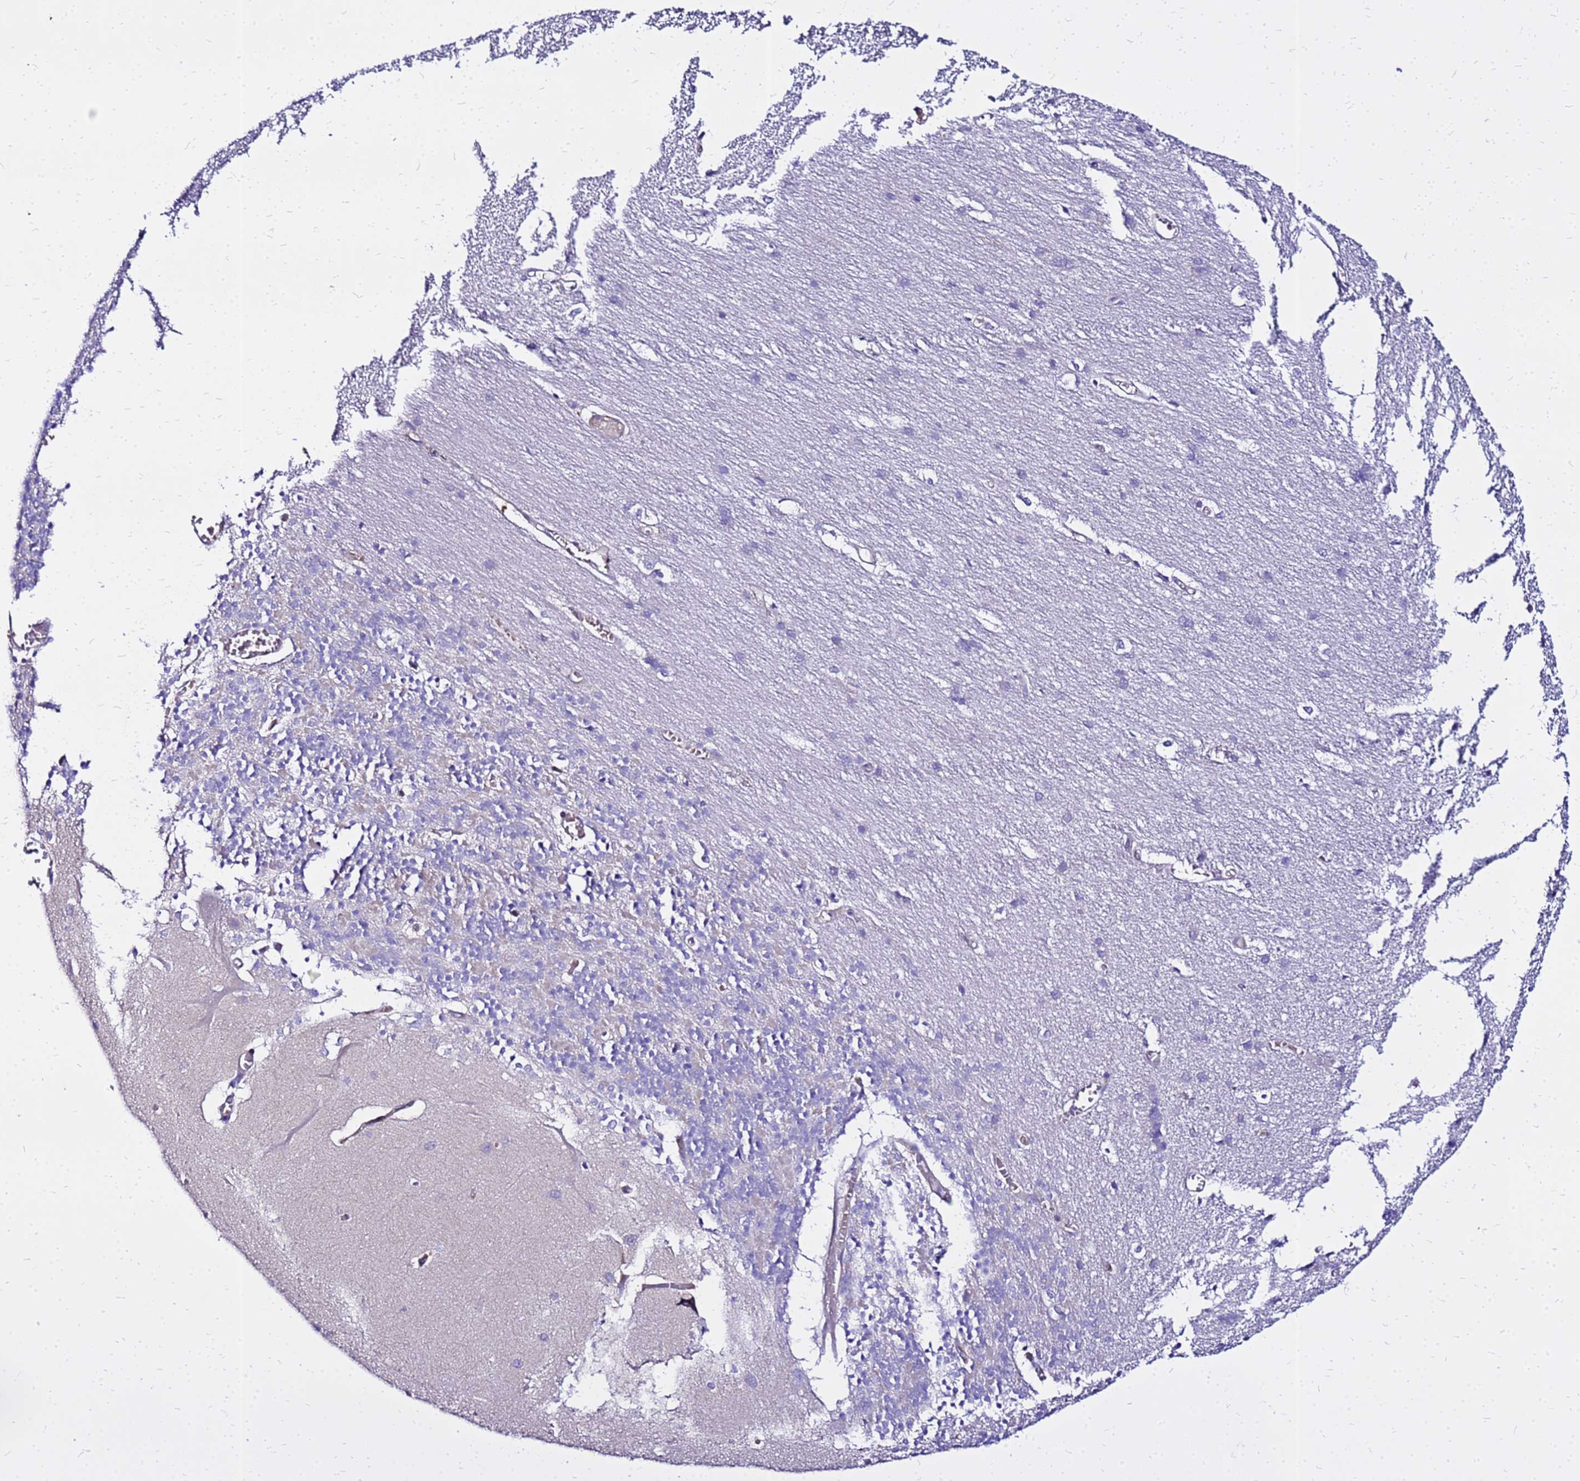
{"staining": {"intensity": "negative", "quantity": "none", "location": "none"}, "tissue": "cerebellum", "cell_type": "Cells in granular layer", "image_type": "normal", "snomed": [{"axis": "morphology", "description": "Normal tissue, NOS"}, {"axis": "topography", "description": "Cerebellum"}], "caption": "High power microscopy photomicrograph of an immunohistochemistry histopathology image of unremarkable cerebellum, revealing no significant expression in cells in granular layer.", "gene": "HERC5", "patient": {"sex": "male", "age": 37}}